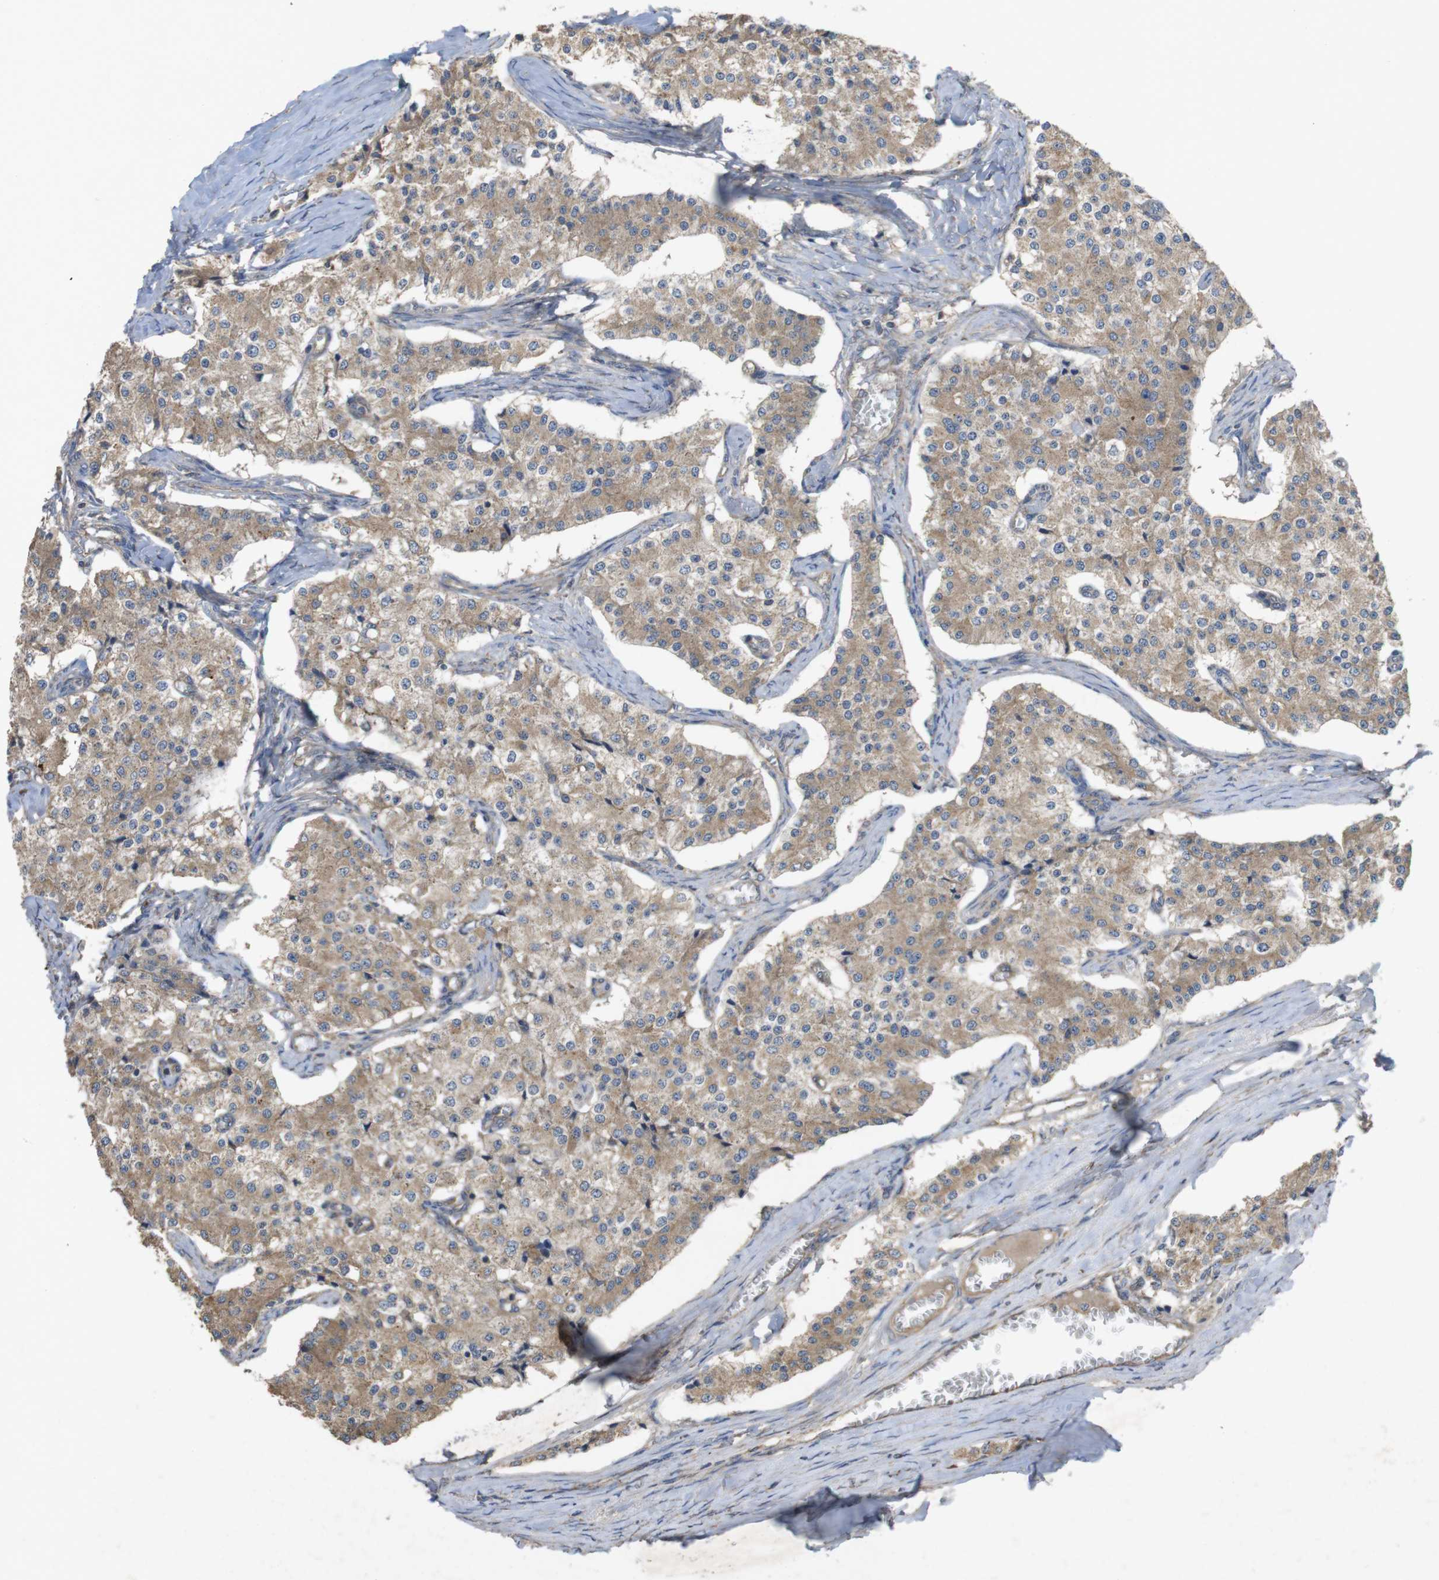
{"staining": {"intensity": "weak", "quantity": ">75%", "location": "cytoplasmic/membranous"}, "tissue": "carcinoid", "cell_type": "Tumor cells", "image_type": "cancer", "snomed": [{"axis": "morphology", "description": "Carcinoid, malignant, NOS"}, {"axis": "topography", "description": "Colon"}], "caption": "Malignant carcinoid stained with IHC exhibits weak cytoplasmic/membranous positivity in approximately >75% of tumor cells.", "gene": "KCNS3", "patient": {"sex": "female", "age": 52}}